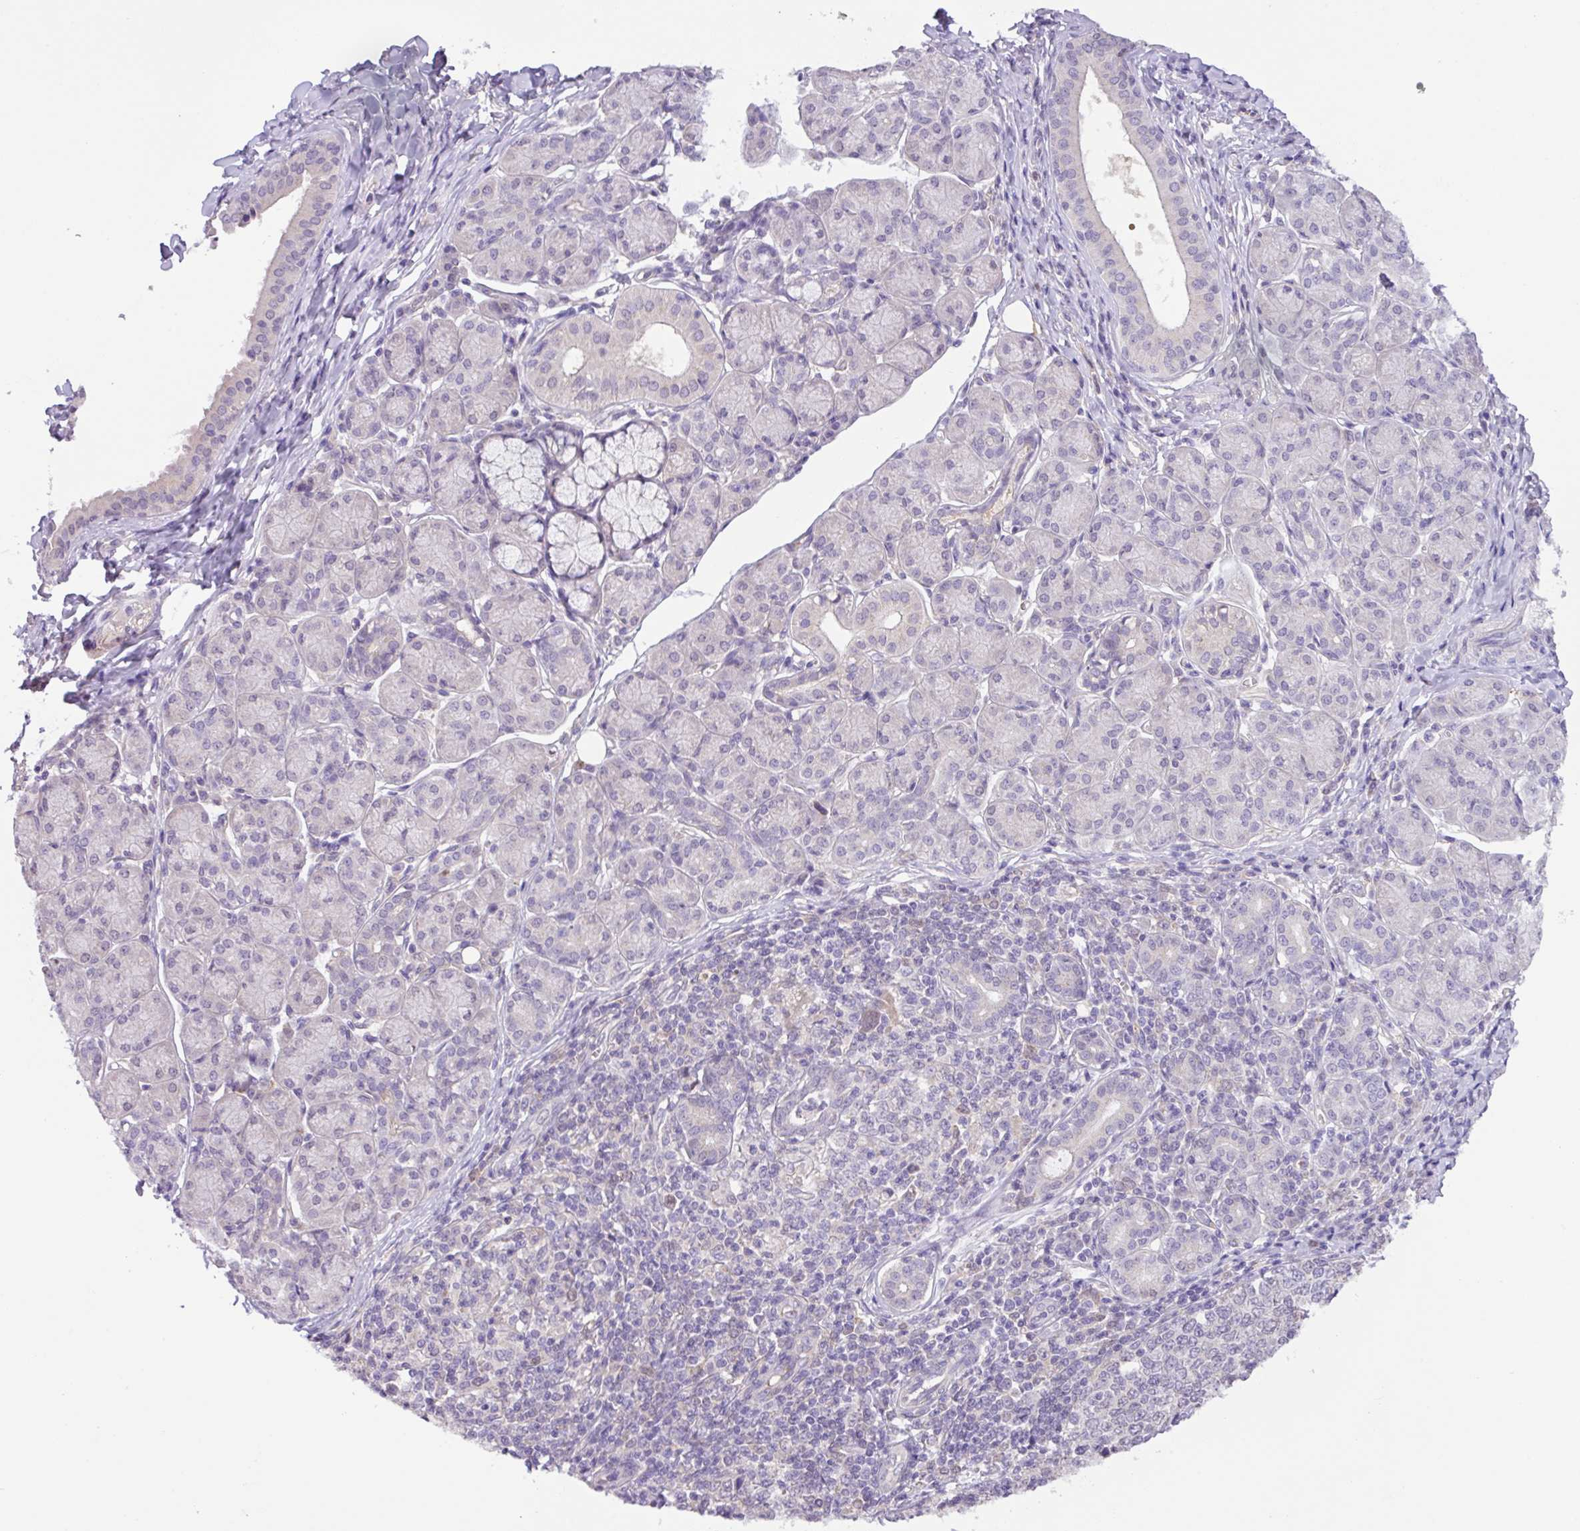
{"staining": {"intensity": "weak", "quantity": "<25%", "location": "cytoplasmic/membranous"}, "tissue": "salivary gland", "cell_type": "Glandular cells", "image_type": "normal", "snomed": [{"axis": "morphology", "description": "Normal tissue, NOS"}, {"axis": "morphology", "description": "Inflammation, NOS"}, {"axis": "topography", "description": "Lymph node"}, {"axis": "topography", "description": "Salivary gland"}], "caption": "High magnification brightfield microscopy of unremarkable salivary gland stained with DAB (3,3'-diaminobenzidine) (brown) and counterstained with hematoxylin (blue): glandular cells show no significant positivity. (Brightfield microscopy of DAB IHC at high magnification).", "gene": "TONSL", "patient": {"sex": "male", "age": 3}}